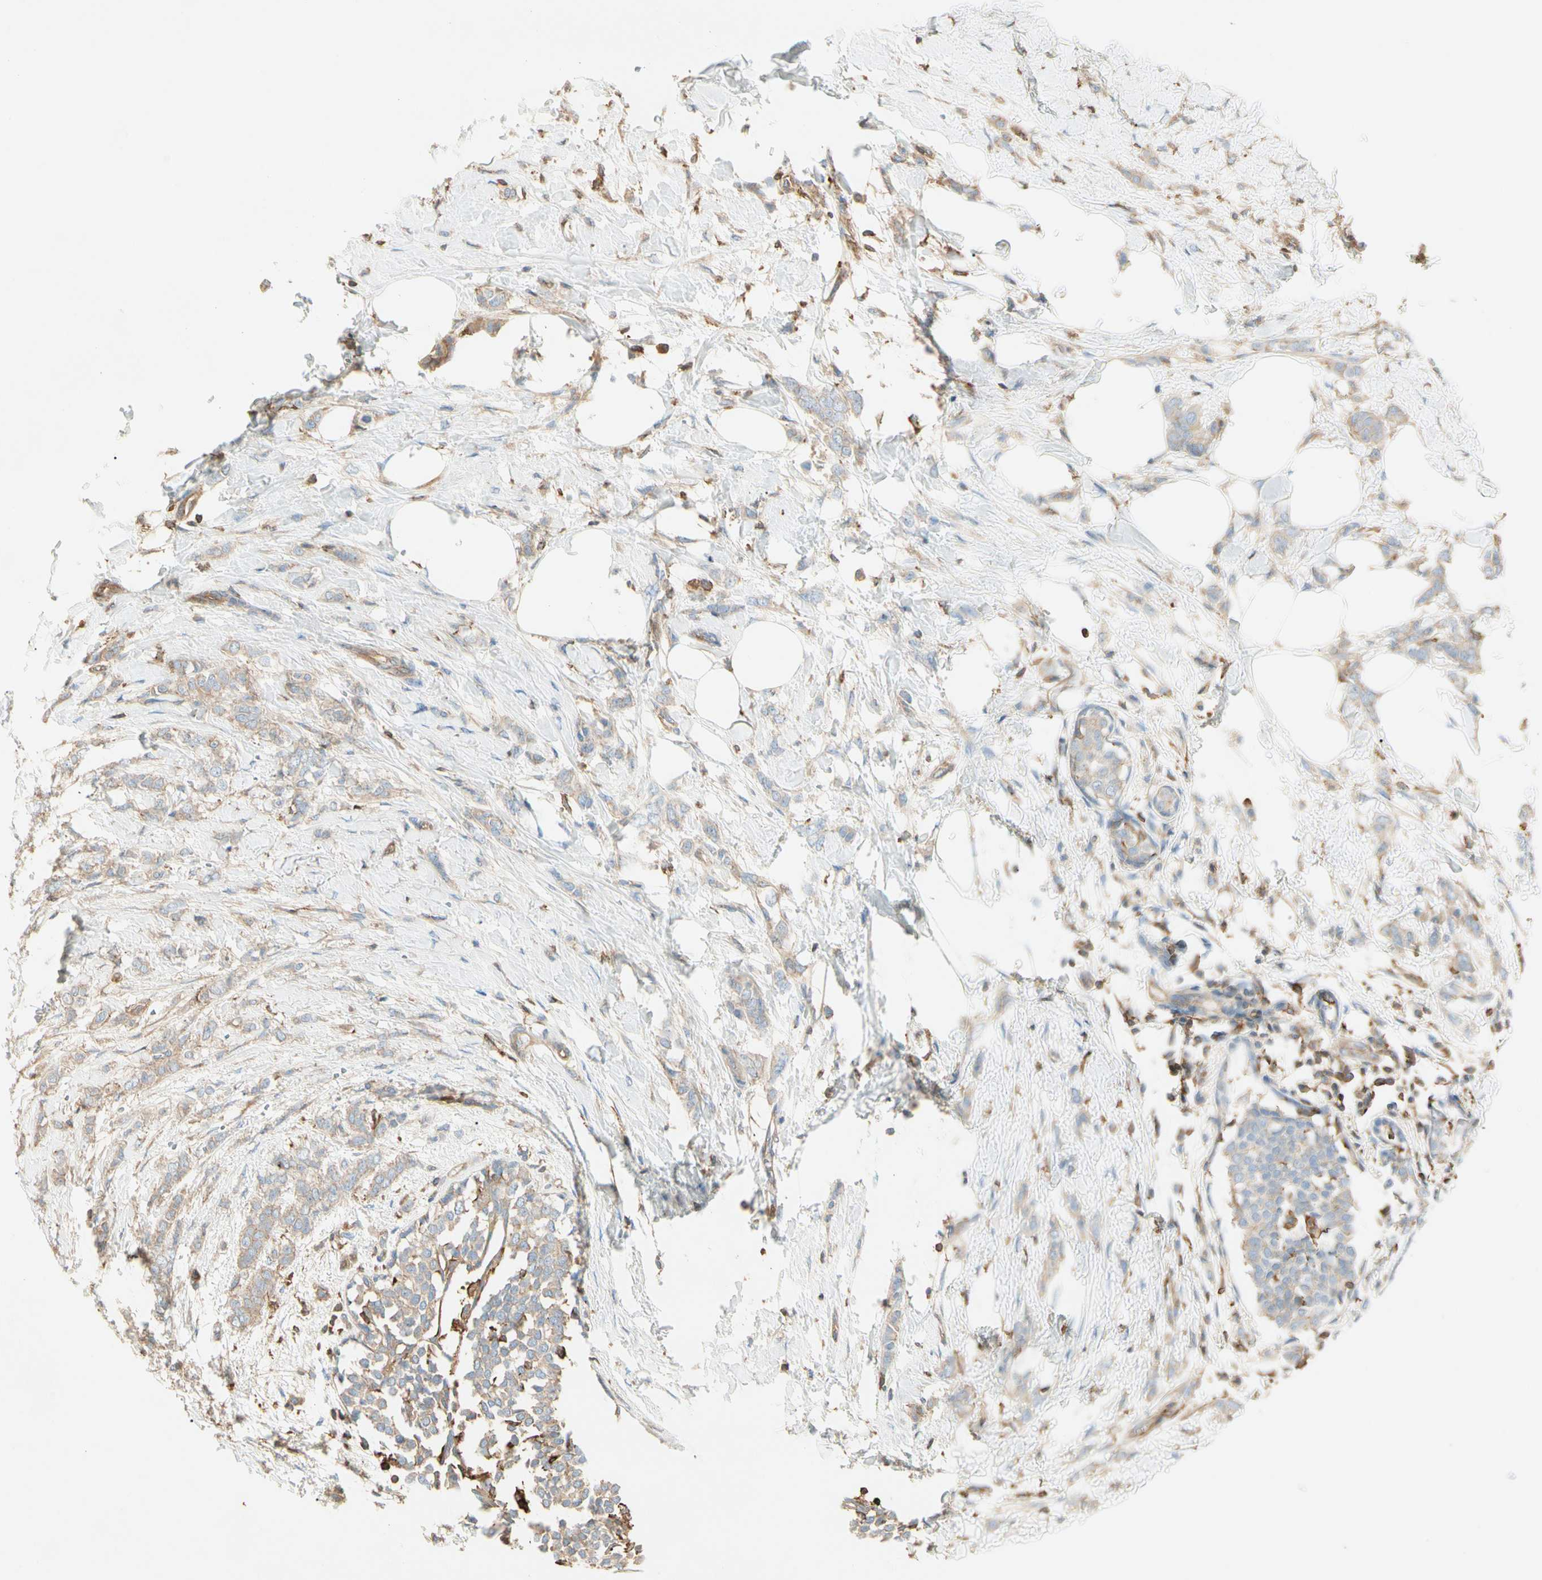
{"staining": {"intensity": "weak", "quantity": ">75%", "location": "cytoplasmic/membranous"}, "tissue": "breast cancer", "cell_type": "Tumor cells", "image_type": "cancer", "snomed": [{"axis": "morphology", "description": "Lobular carcinoma, in situ"}, {"axis": "morphology", "description": "Lobular carcinoma"}, {"axis": "topography", "description": "Breast"}], "caption": "IHC histopathology image of lobular carcinoma (breast) stained for a protein (brown), which demonstrates low levels of weak cytoplasmic/membranous staining in approximately >75% of tumor cells.", "gene": "ARPC2", "patient": {"sex": "female", "age": 41}}